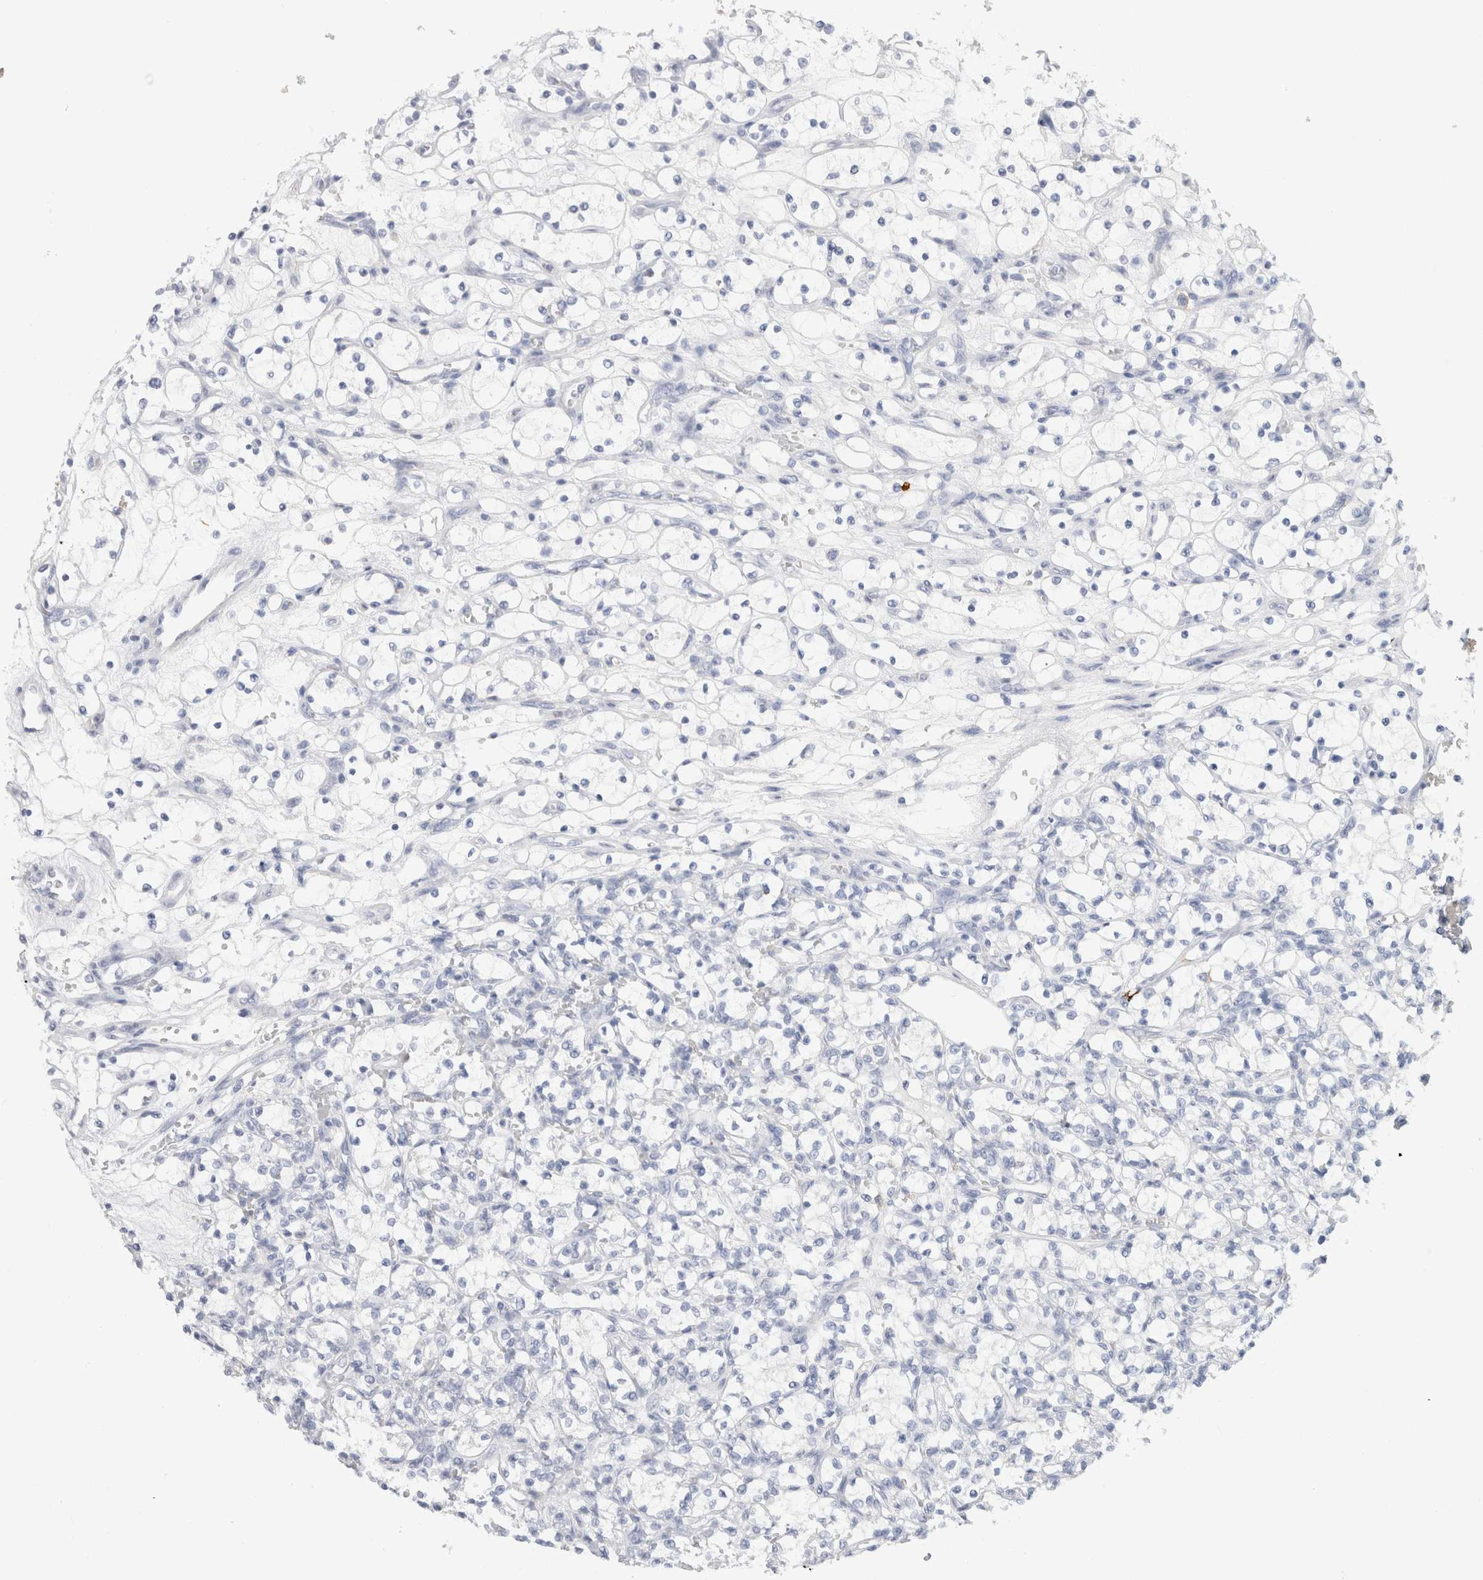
{"staining": {"intensity": "negative", "quantity": "none", "location": "none"}, "tissue": "renal cancer", "cell_type": "Tumor cells", "image_type": "cancer", "snomed": [{"axis": "morphology", "description": "Adenocarcinoma, NOS"}, {"axis": "topography", "description": "Kidney"}], "caption": "IHC of human adenocarcinoma (renal) shows no staining in tumor cells. The staining was performed using DAB to visualize the protein expression in brown, while the nuclei were stained in blue with hematoxylin (Magnification: 20x).", "gene": "CD38", "patient": {"sex": "female", "age": 69}}